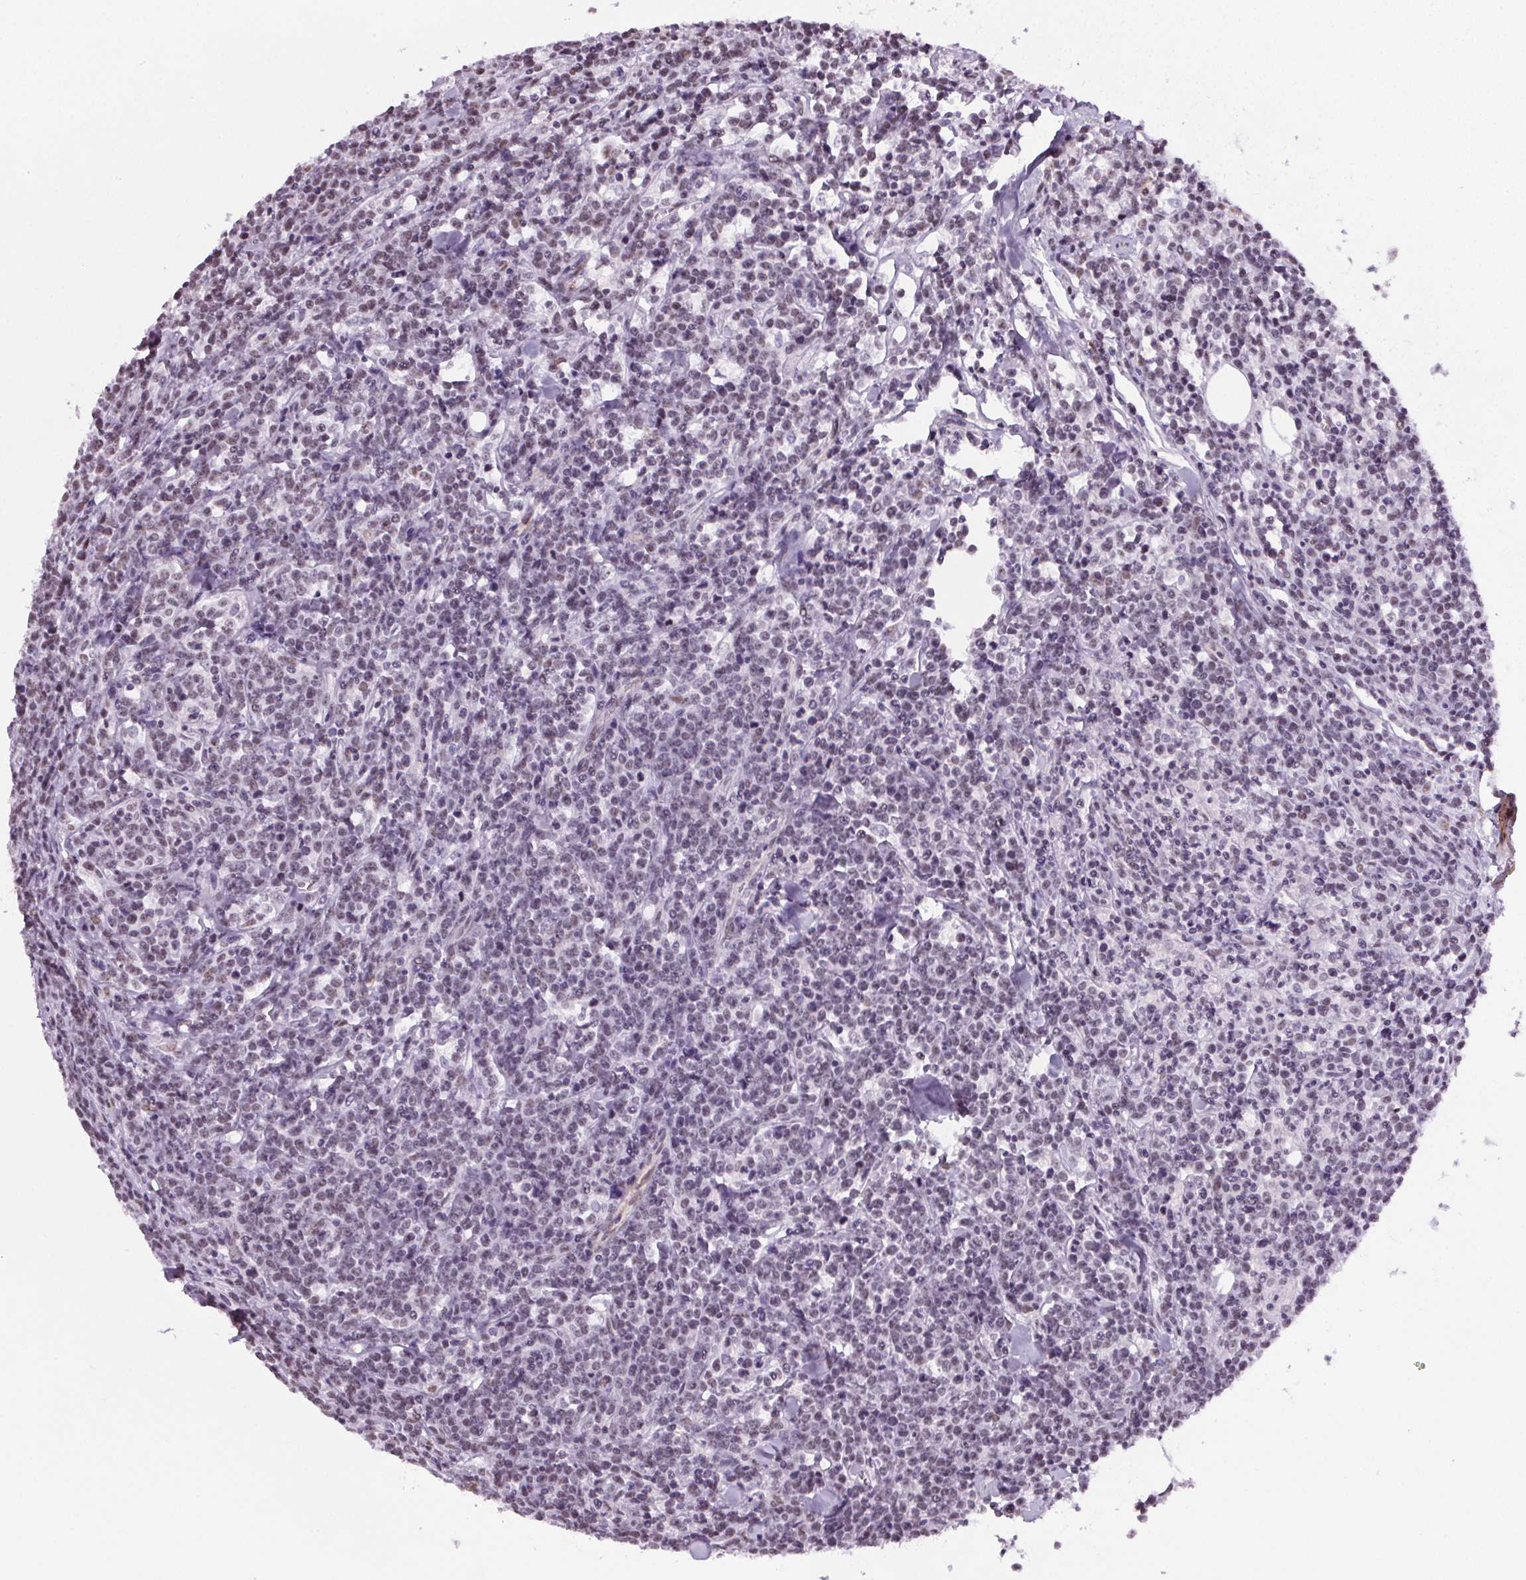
{"staining": {"intensity": "negative", "quantity": "none", "location": "none"}, "tissue": "lymphoma", "cell_type": "Tumor cells", "image_type": "cancer", "snomed": [{"axis": "morphology", "description": "Malignant lymphoma, non-Hodgkin's type, High grade"}, {"axis": "topography", "description": "Small intestine"}], "caption": "The micrograph shows no significant expression in tumor cells of lymphoma.", "gene": "GP6", "patient": {"sex": "female", "age": 56}}